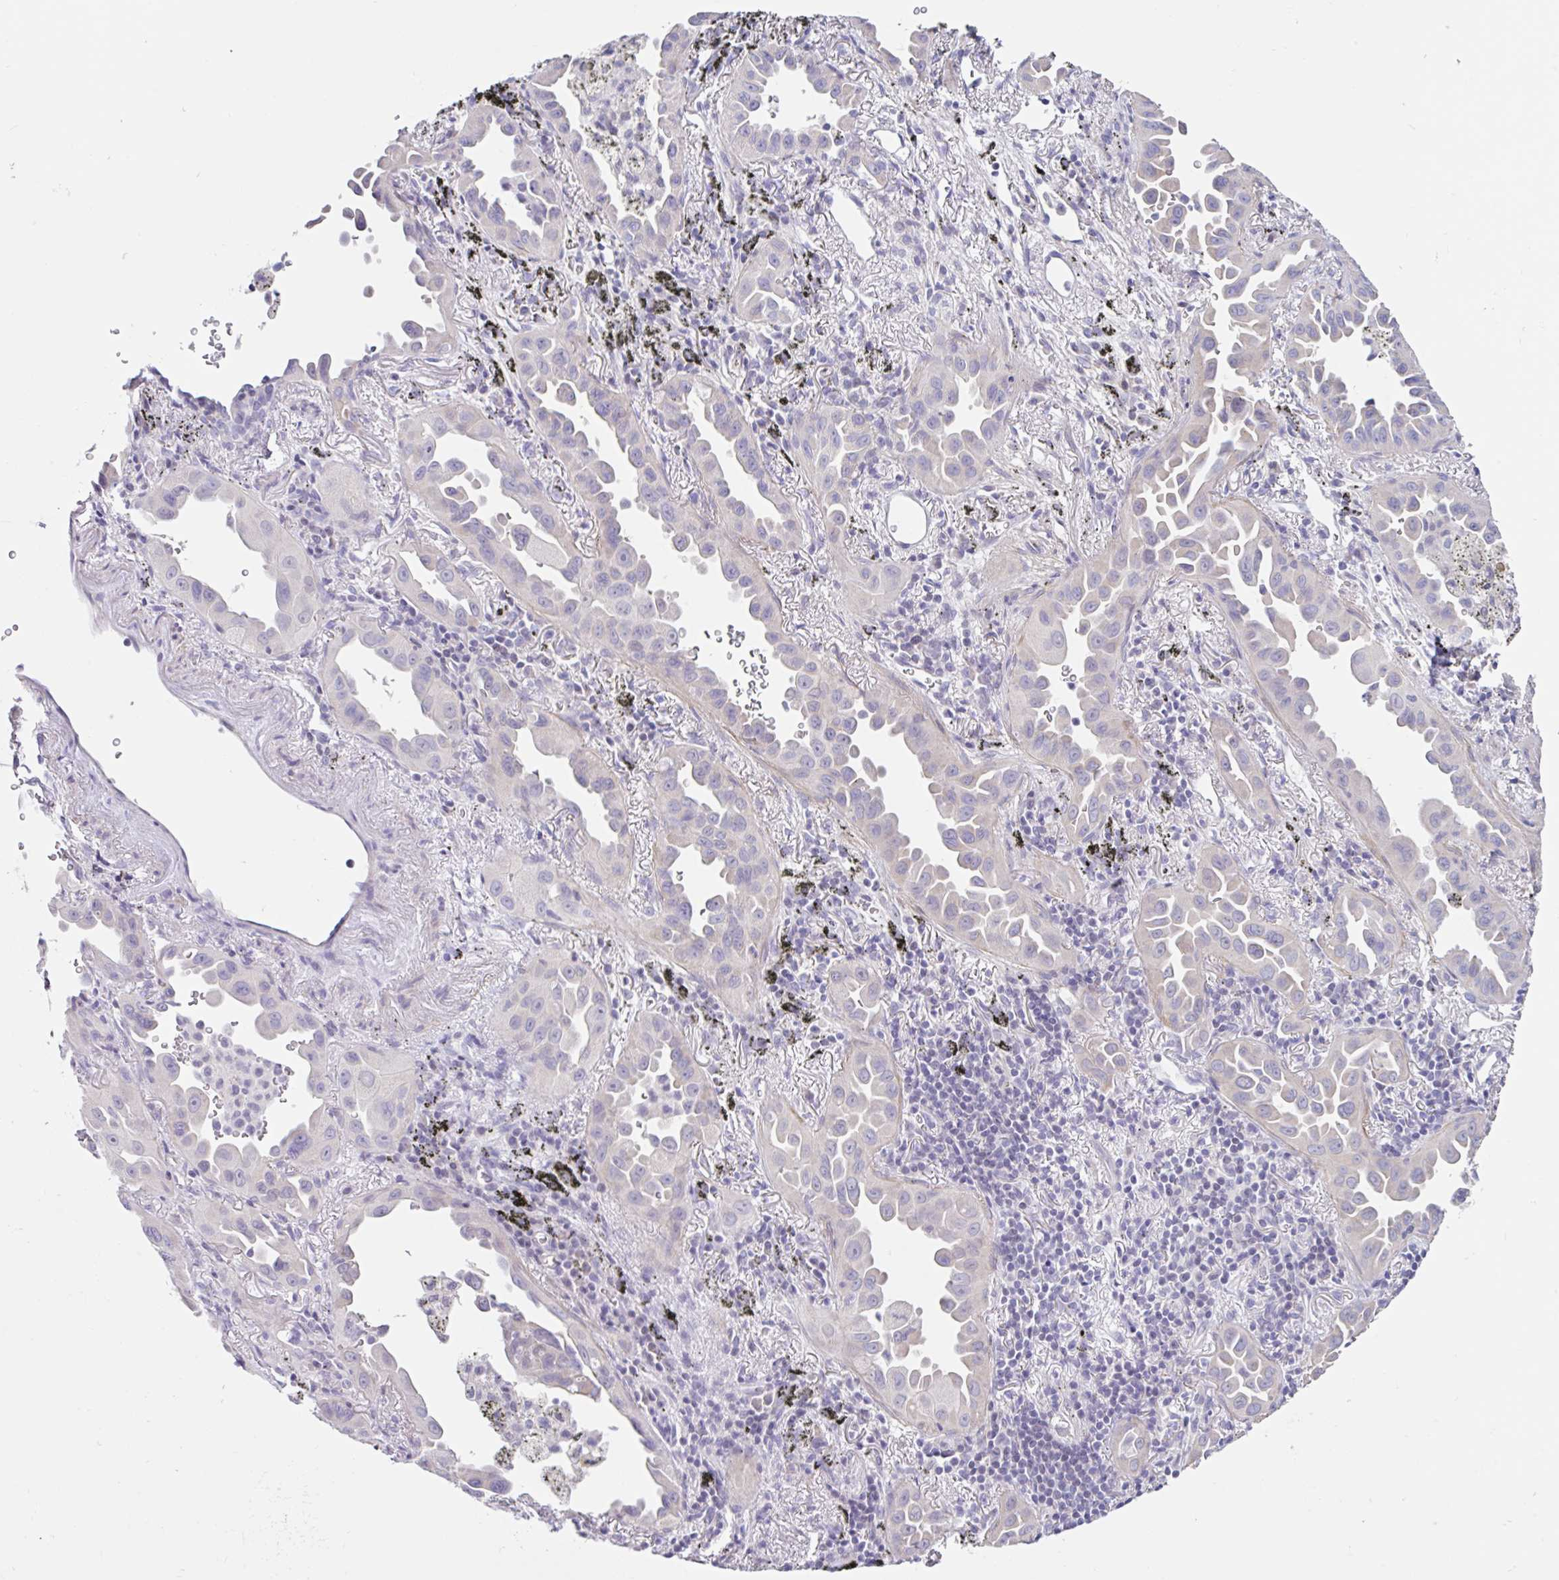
{"staining": {"intensity": "negative", "quantity": "none", "location": "none"}, "tissue": "lung cancer", "cell_type": "Tumor cells", "image_type": "cancer", "snomed": [{"axis": "morphology", "description": "Adenocarcinoma, NOS"}, {"axis": "topography", "description": "Lung"}], "caption": "Adenocarcinoma (lung) was stained to show a protein in brown. There is no significant expression in tumor cells.", "gene": "DCAF17", "patient": {"sex": "male", "age": 68}}